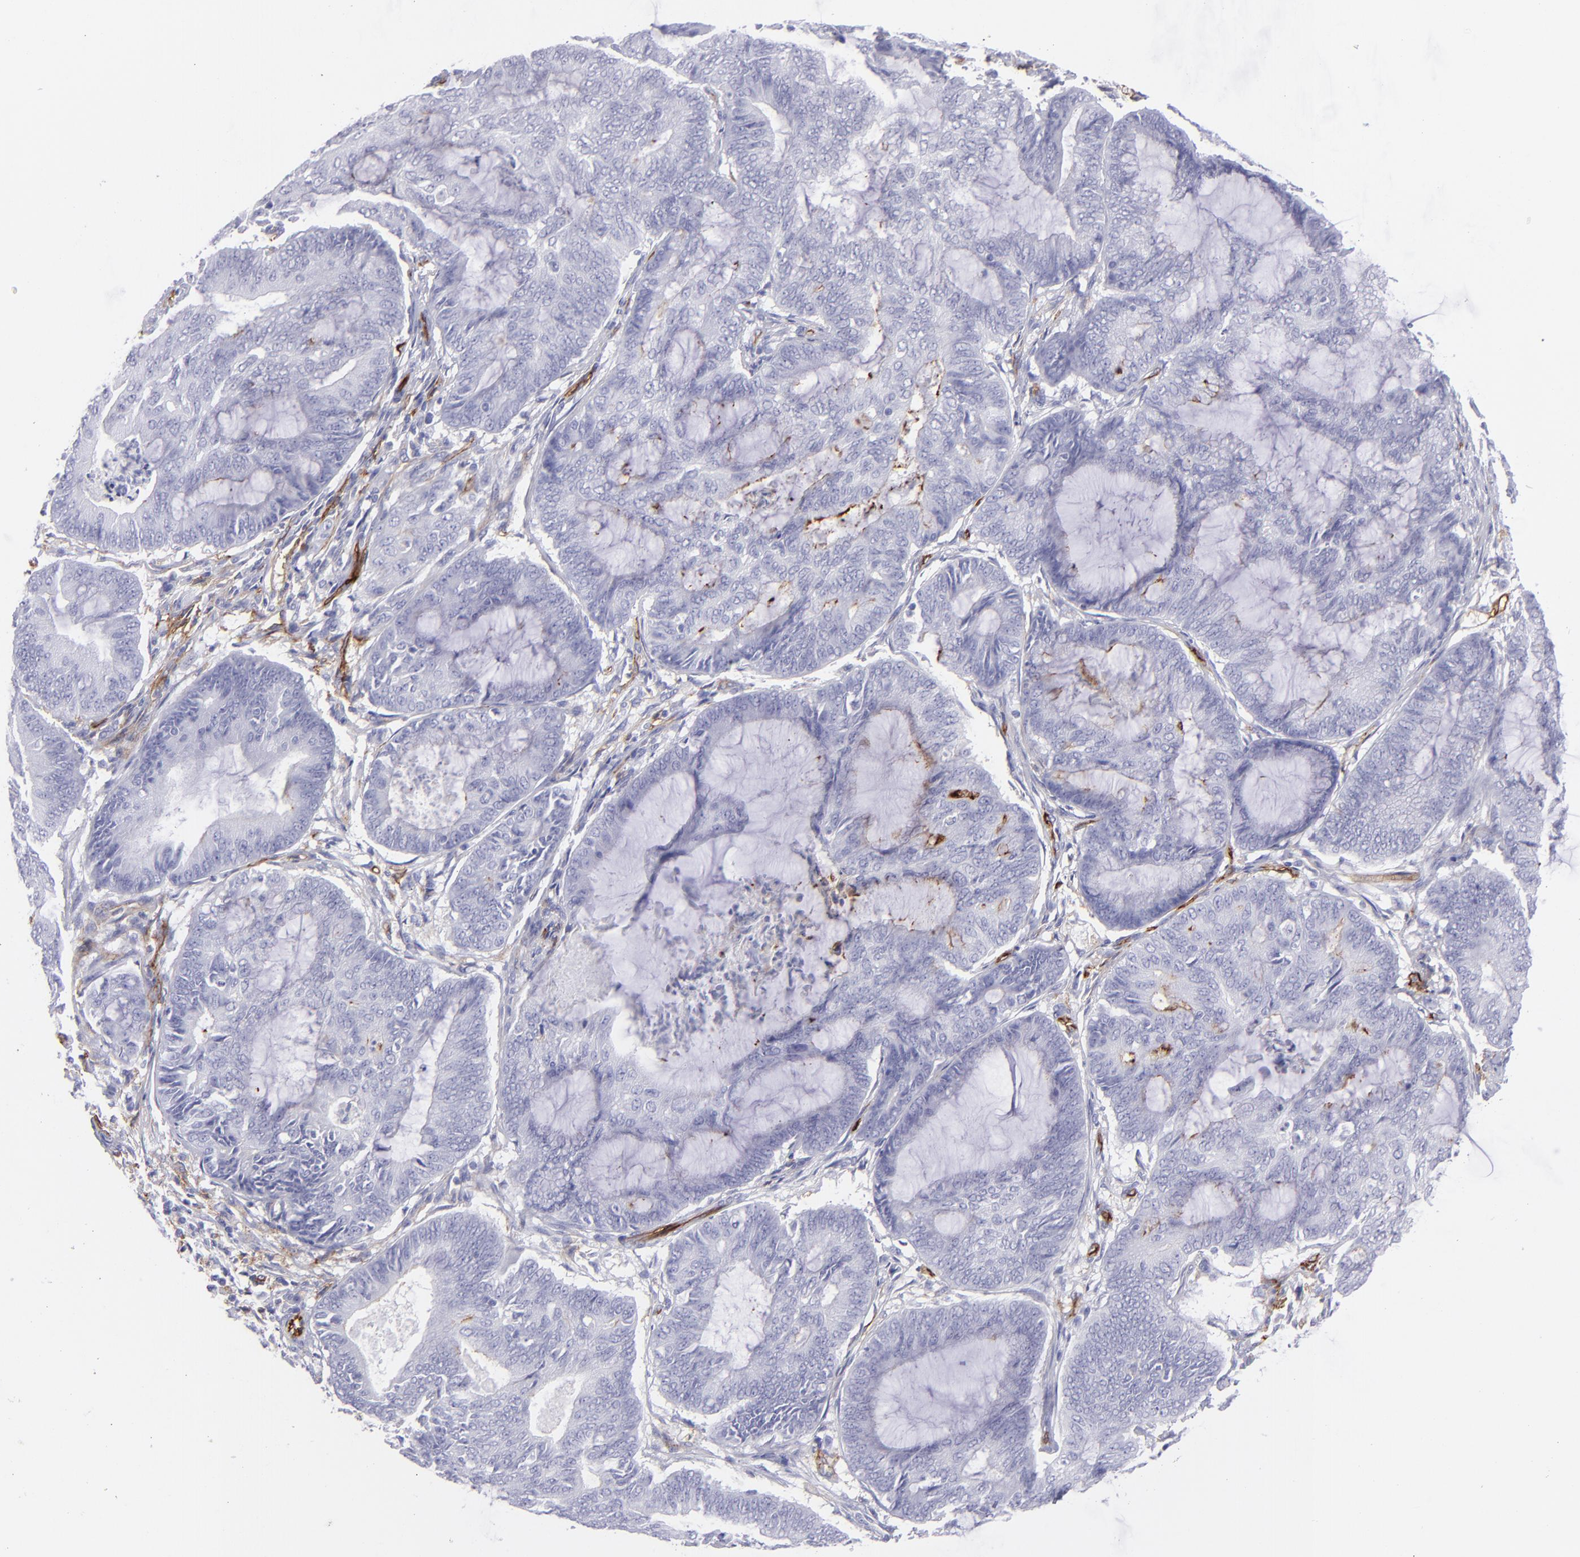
{"staining": {"intensity": "negative", "quantity": "none", "location": "none"}, "tissue": "endometrial cancer", "cell_type": "Tumor cells", "image_type": "cancer", "snomed": [{"axis": "morphology", "description": "Adenocarcinoma, NOS"}, {"axis": "topography", "description": "Endometrium"}], "caption": "DAB immunohistochemical staining of human endometrial adenocarcinoma shows no significant expression in tumor cells. (Stains: DAB immunohistochemistry (IHC) with hematoxylin counter stain, Microscopy: brightfield microscopy at high magnification).", "gene": "ACE", "patient": {"sex": "female", "age": 63}}